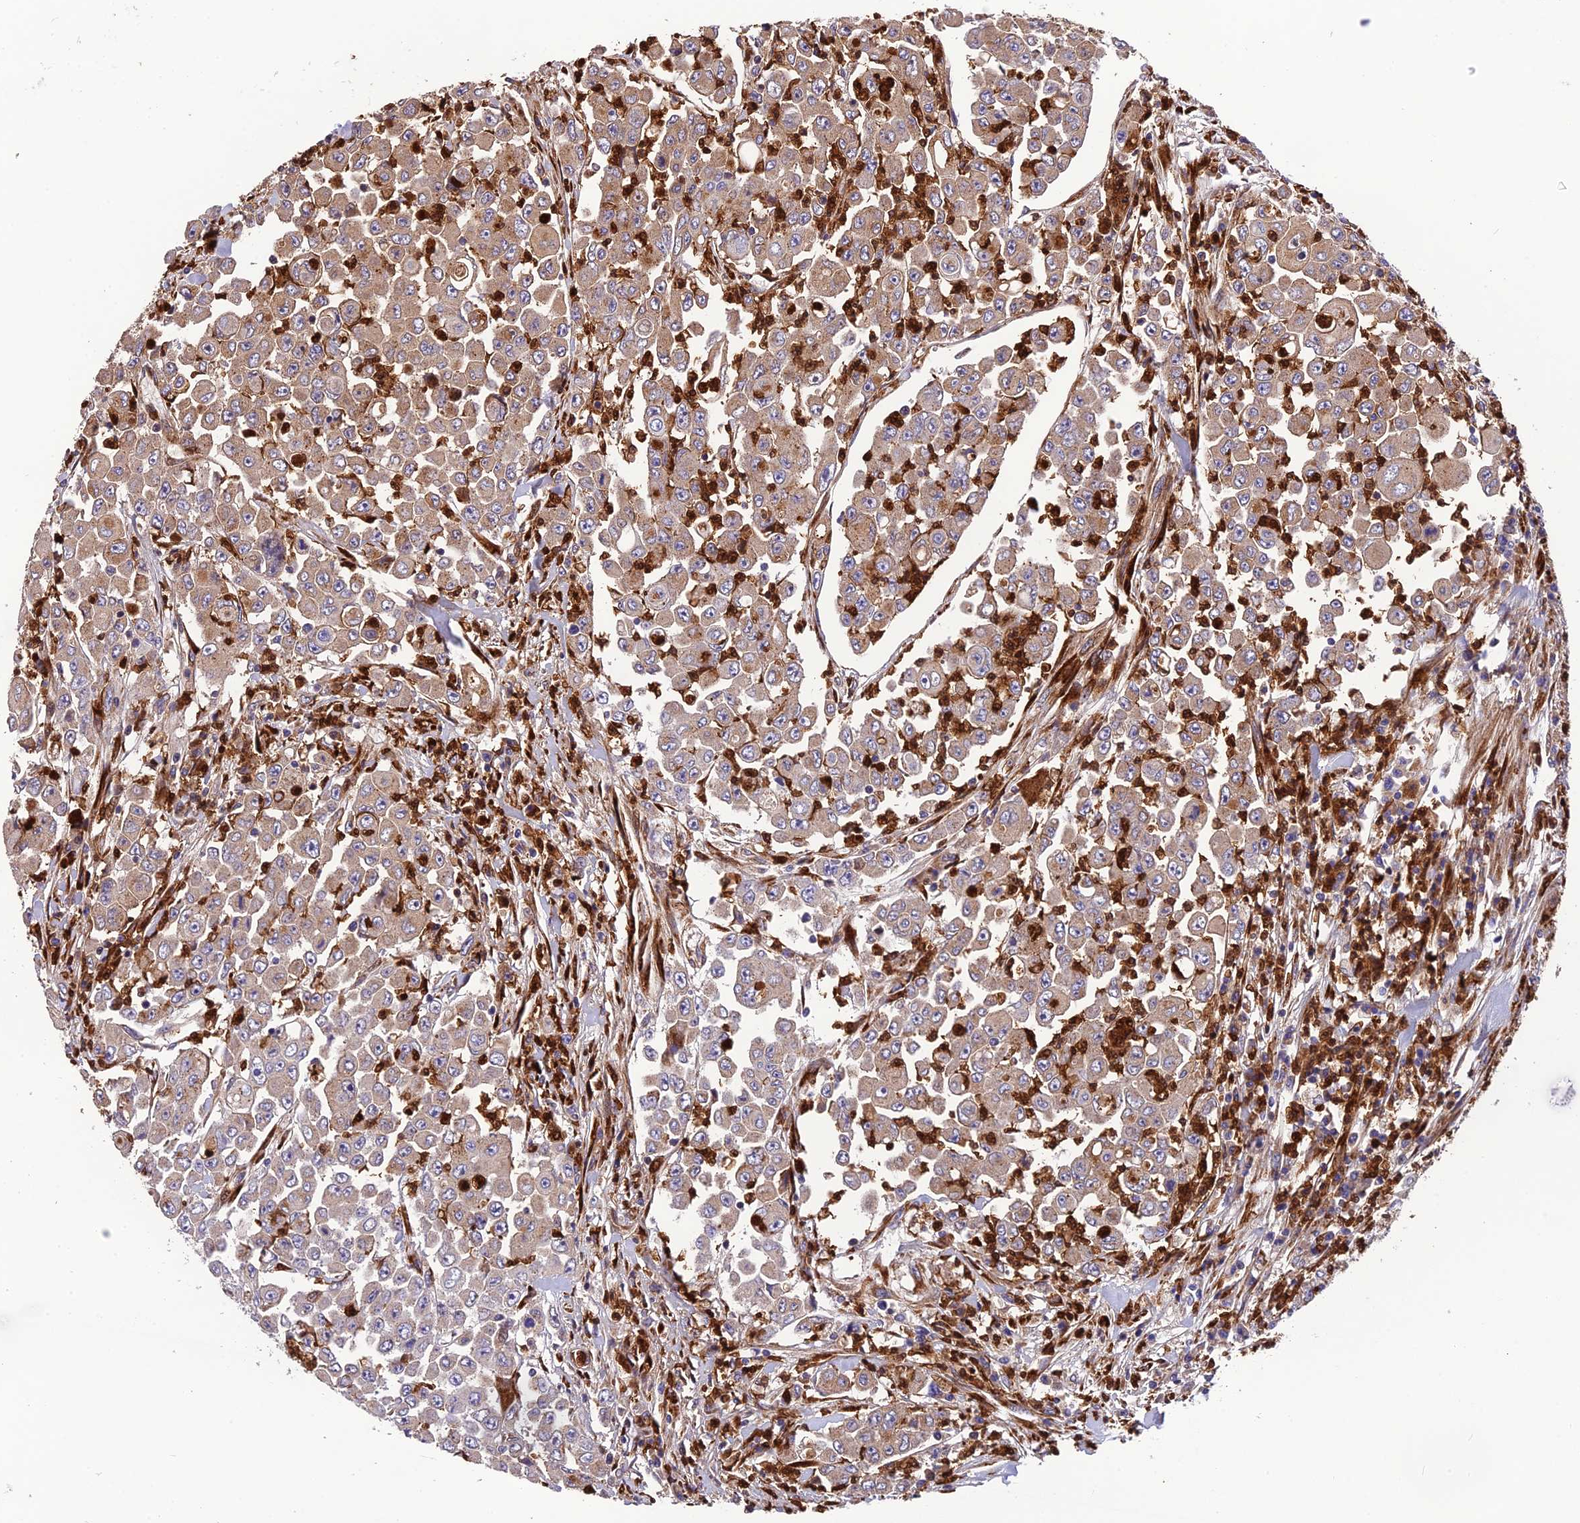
{"staining": {"intensity": "weak", "quantity": ">75%", "location": "cytoplasmic/membranous"}, "tissue": "colorectal cancer", "cell_type": "Tumor cells", "image_type": "cancer", "snomed": [{"axis": "morphology", "description": "Adenocarcinoma, NOS"}, {"axis": "topography", "description": "Colon"}], "caption": "Immunohistochemical staining of colorectal adenocarcinoma displays weak cytoplasmic/membranous protein expression in approximately >75% of tumor cells.", "gene": "CPSF4L", "patient": {"sex": "male", "age": 51}}